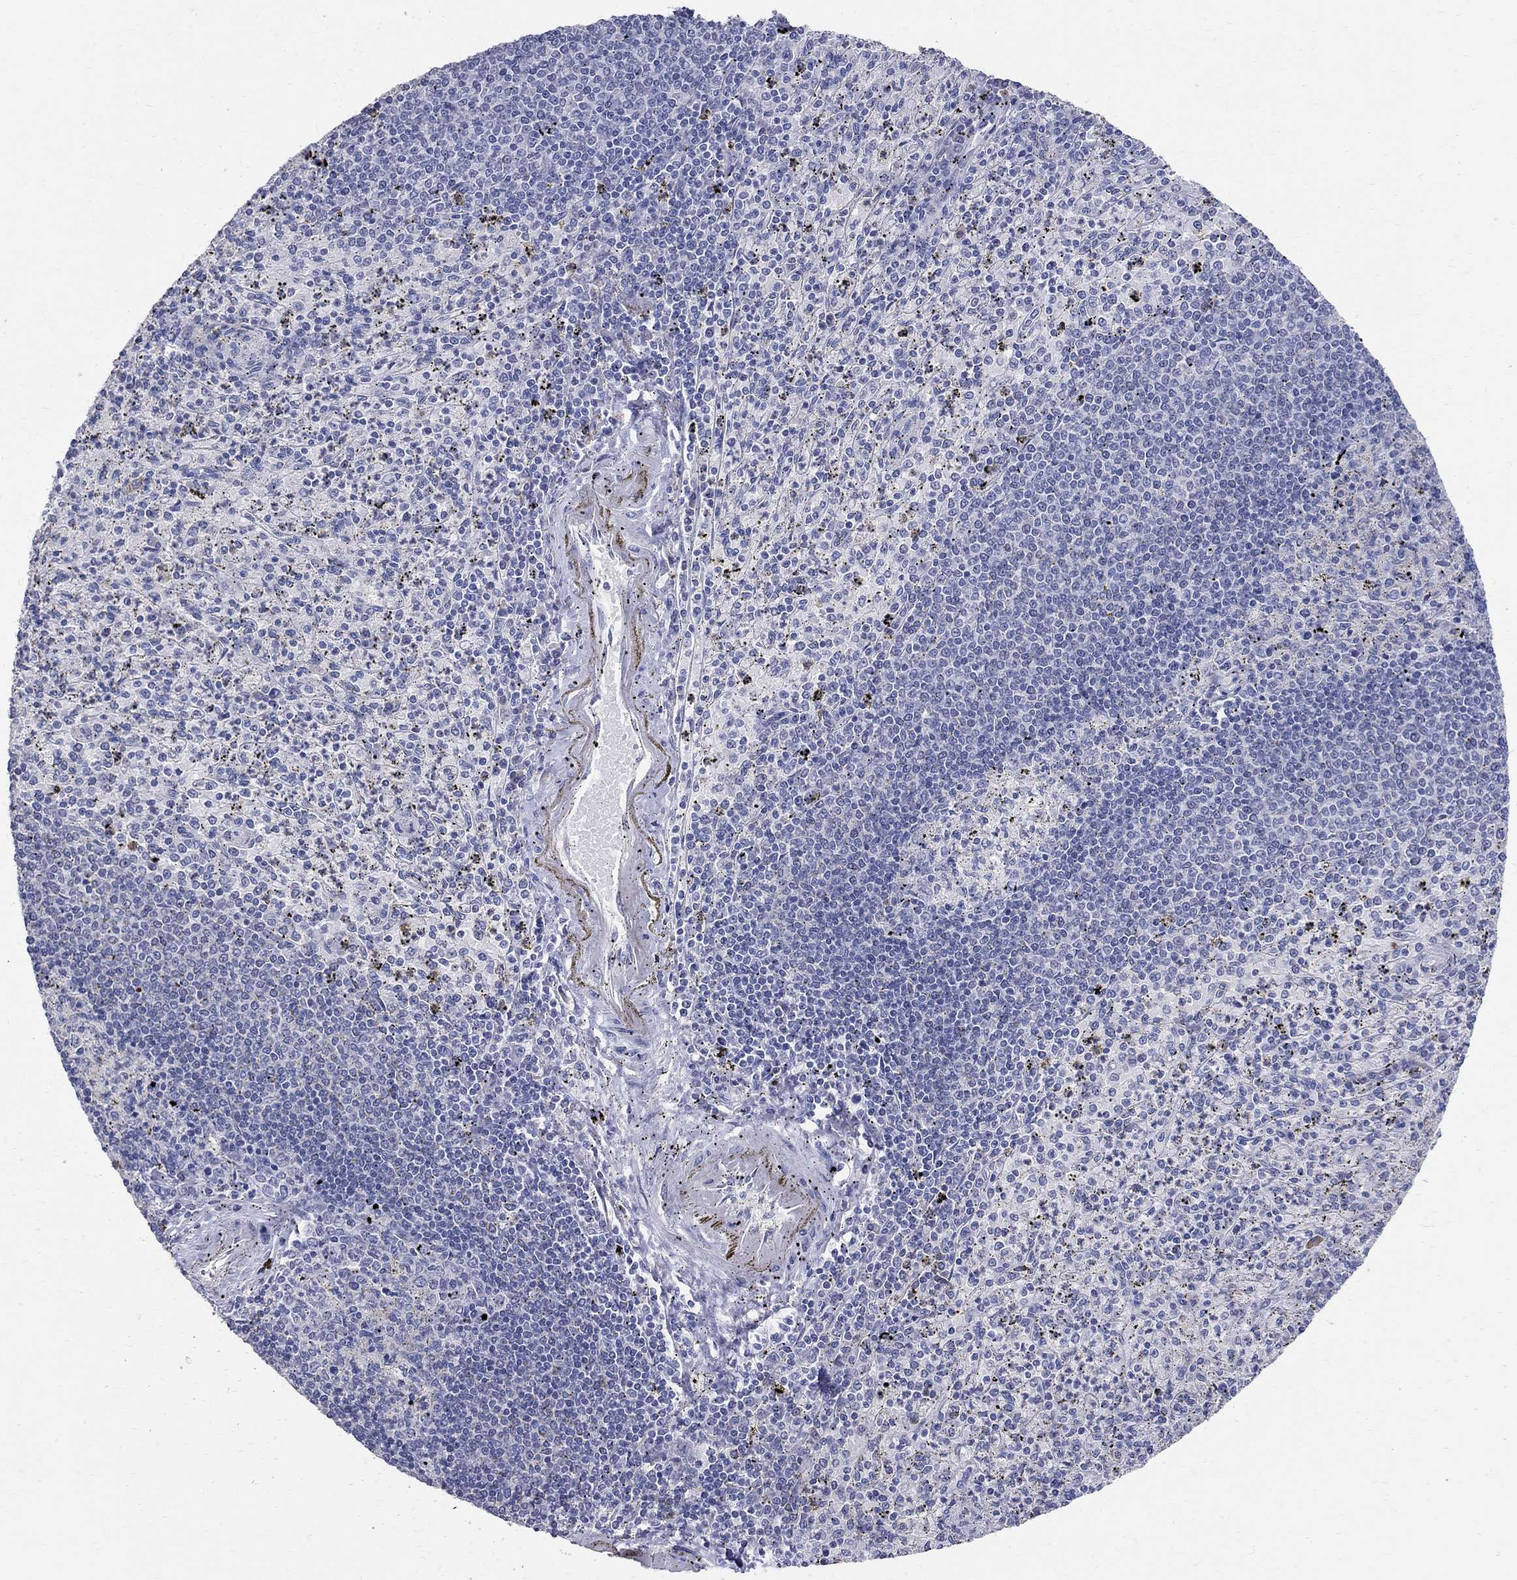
{"staining": {"intensity": "negative", "quantity": "none", "location": "none"}, "tissue": "spleen", "cell_type": "Cells in red pulp", "image_type": "normal", "snomed": [{"axis": "morphology", "description": "Normal tissue, NOS"}, {"axis": "topography", "description": "Spleen"}], "caption": "Immunohistochemistry (IHC) of normal human spleen shows no positivity in cells in red pulp.", "gene": "SOX2", "patient": {"sex": "male", "age": 60}}